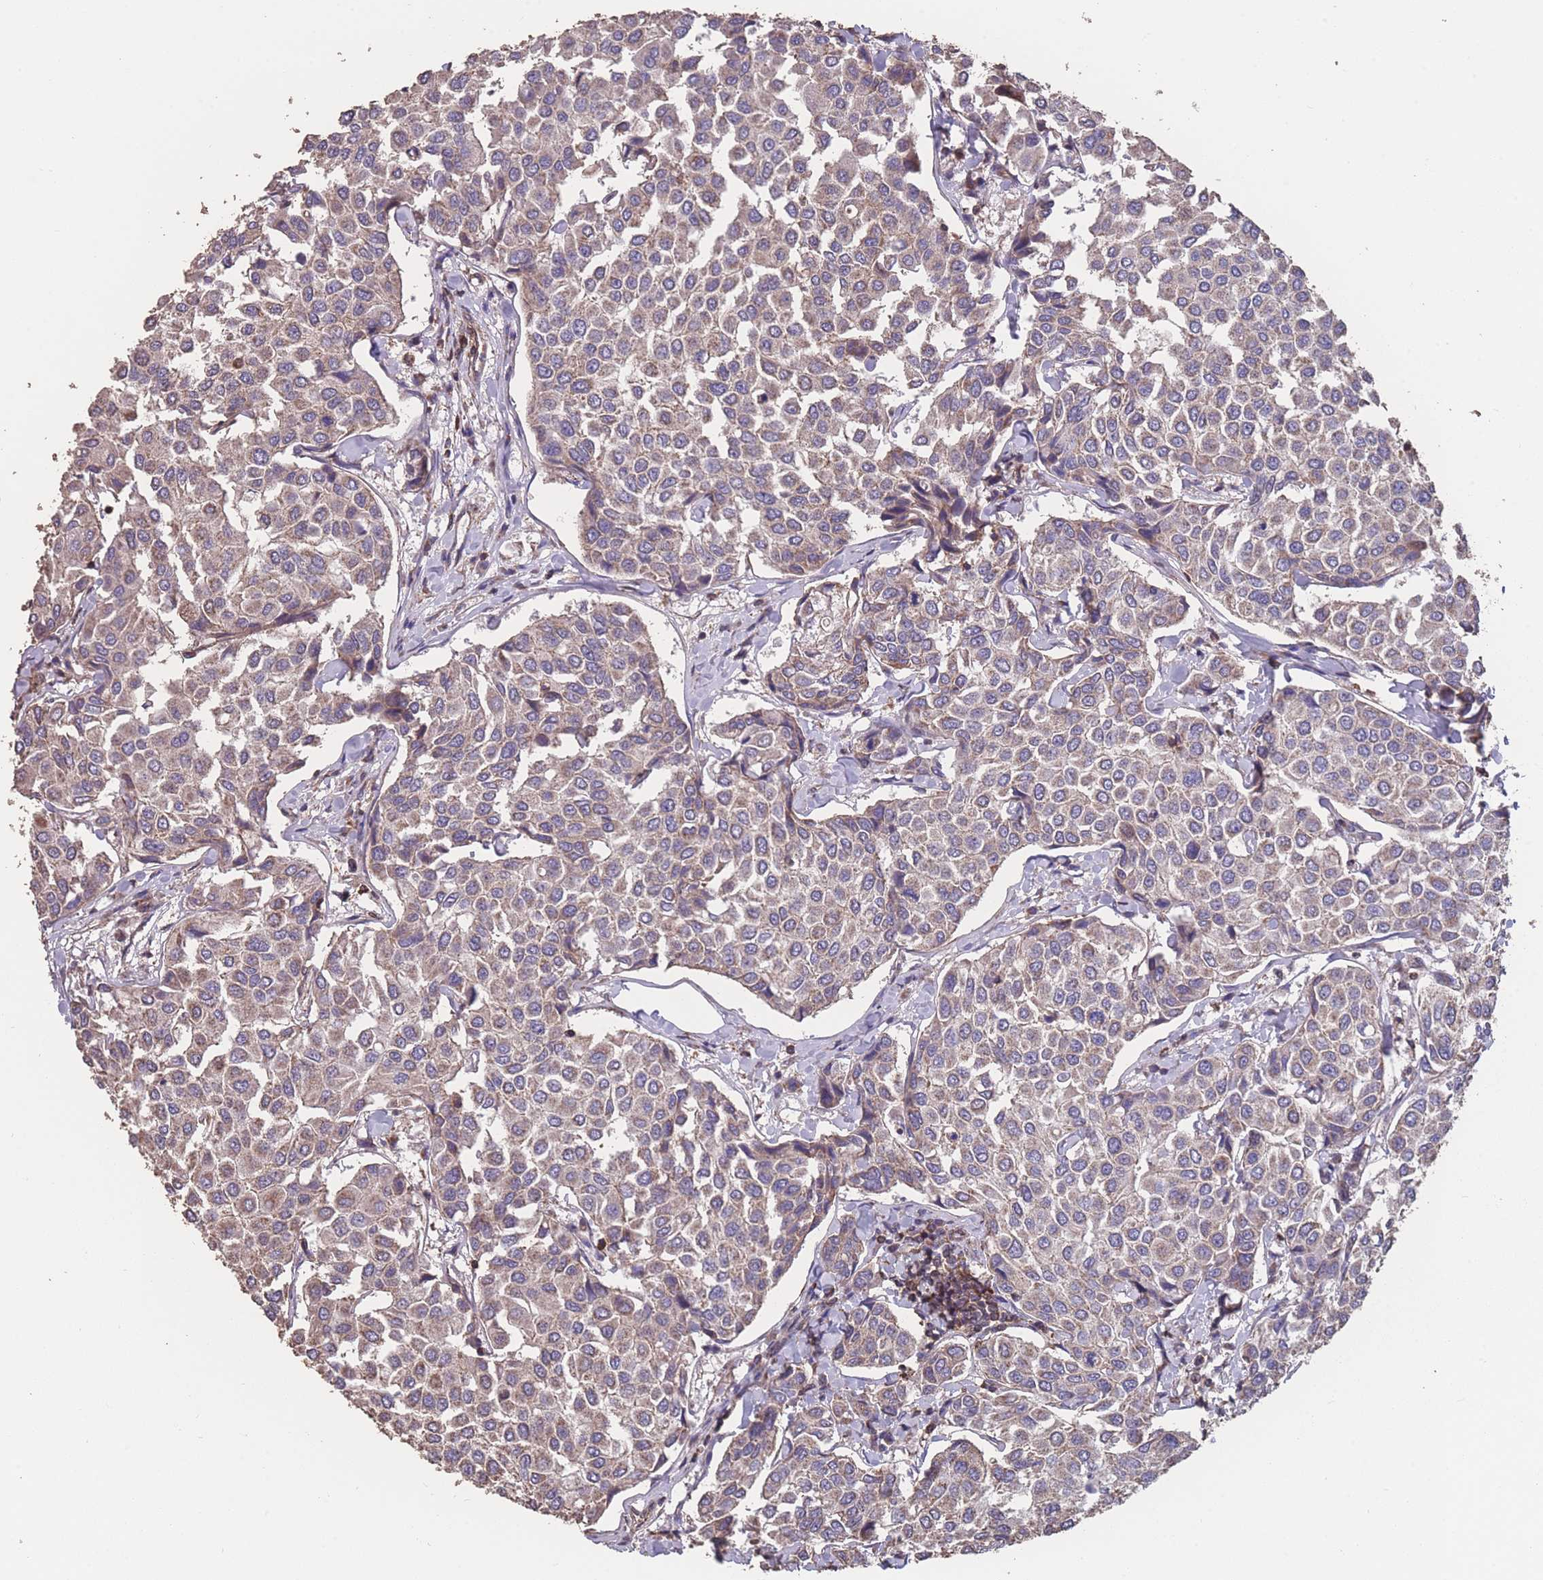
{"staining": {"intensity": "weak", "quantity": ">75%", "location": "cytoplasmic/membranous"}, "tissue": "breast cancer", "cell_type": "Tumor cells", "image_type": "cancer", "snomed": [{"axis": "morphology", "description": "Duct carcinoma"}, {"axis": "topography", "description": "Breast"}], "caption": "Intraductal carcinoma (breast) was stained to show a protein in brown. There is low levels of weak cytoplasmic/membranous positivity in approximately >75% of tumor cells.", "gene": "NUDT21", "patient": {"sex": "female", "age": 55}}